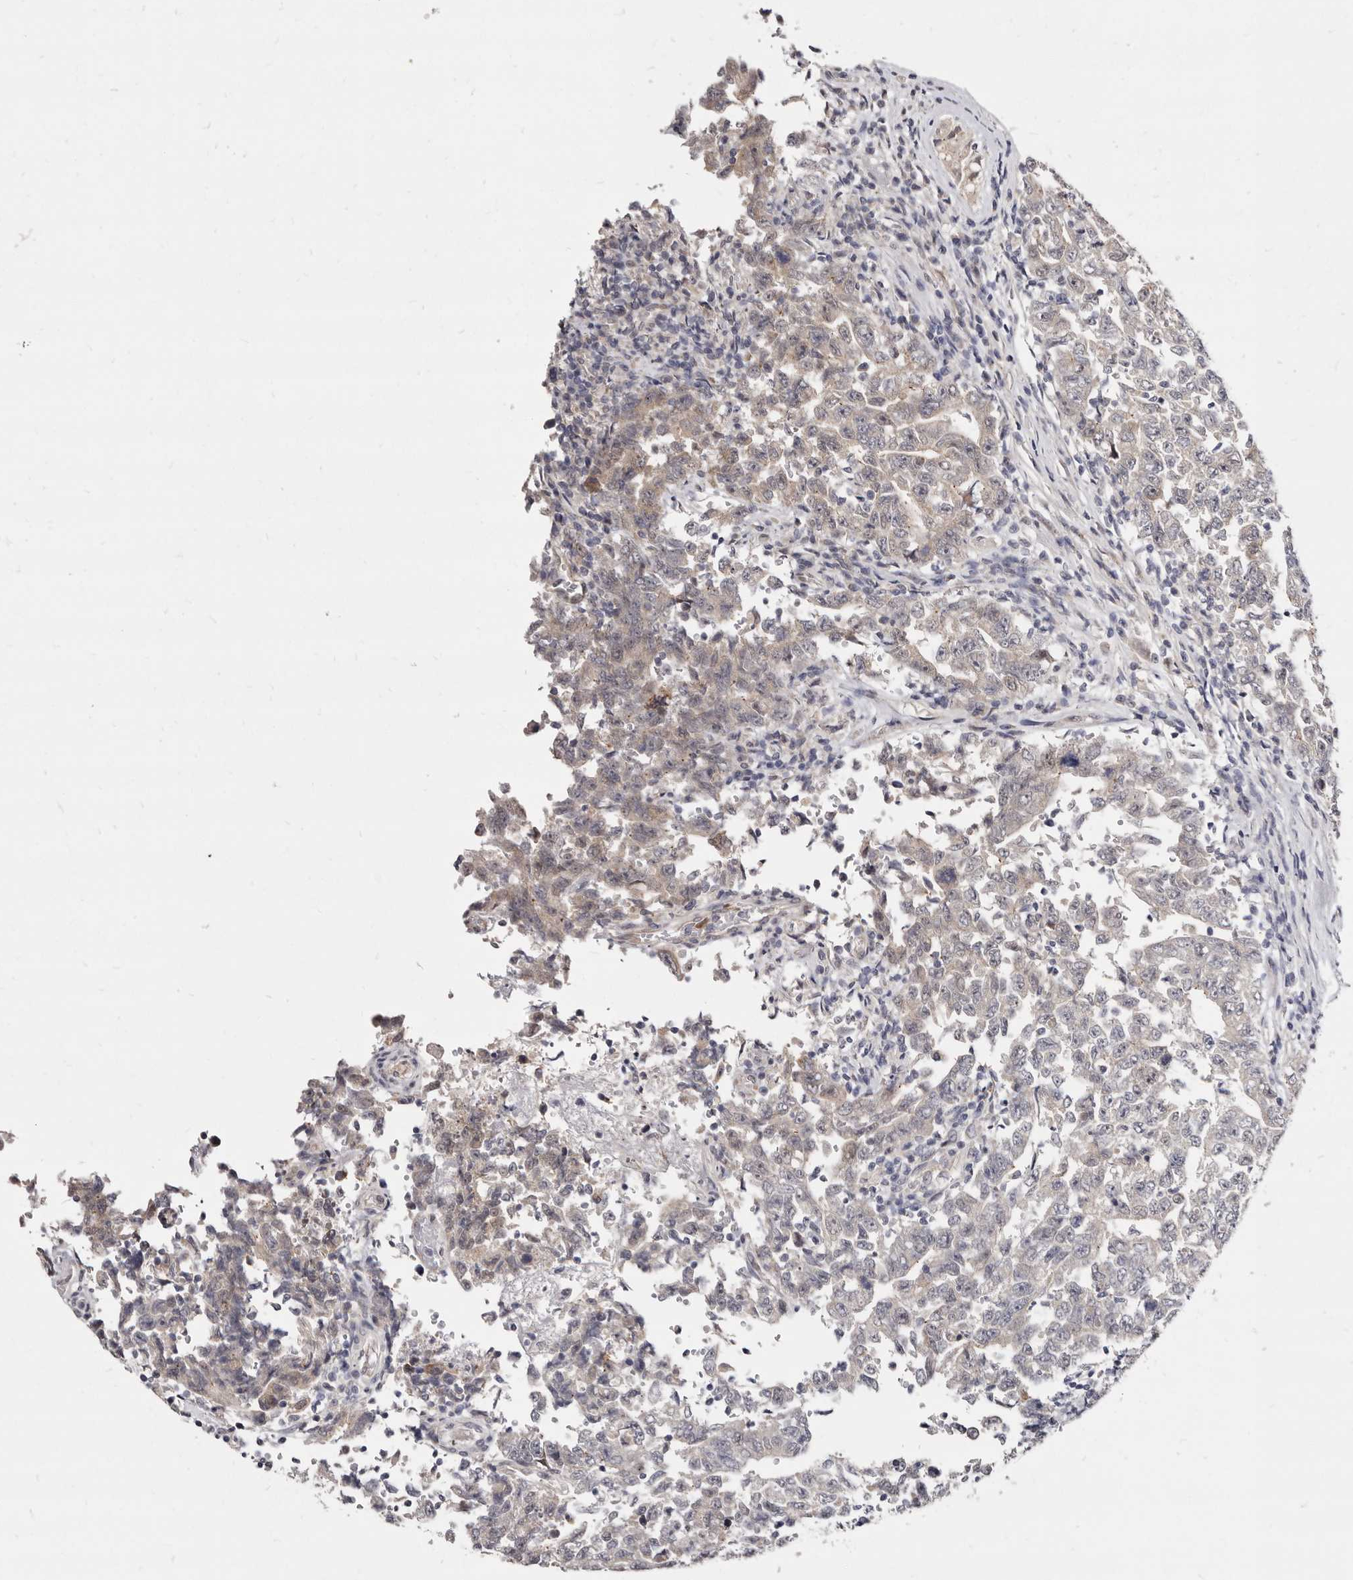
{"staining": {"intensity": "negative", "quantity": "none", "location": "none"}, "tissue": "testis cancer", "cell_type": "Tumor cells", "image_type": "cancer", "snomed": [{"axis": "morphology", "description": "Carcinoma, Embryonal, NOS"}, {"axis": "topography", "description": "Testis"}], "caption": "This photomicrograph is of embryonal carcinoma (testis) stained with immunohistochemistry (IHC) to label a protein in brown with the nuclei are counter-stained blue. There is no staining in tumor cells.", "gene": "KLHL4", "patient": {"sex": "male", "age": 26}}